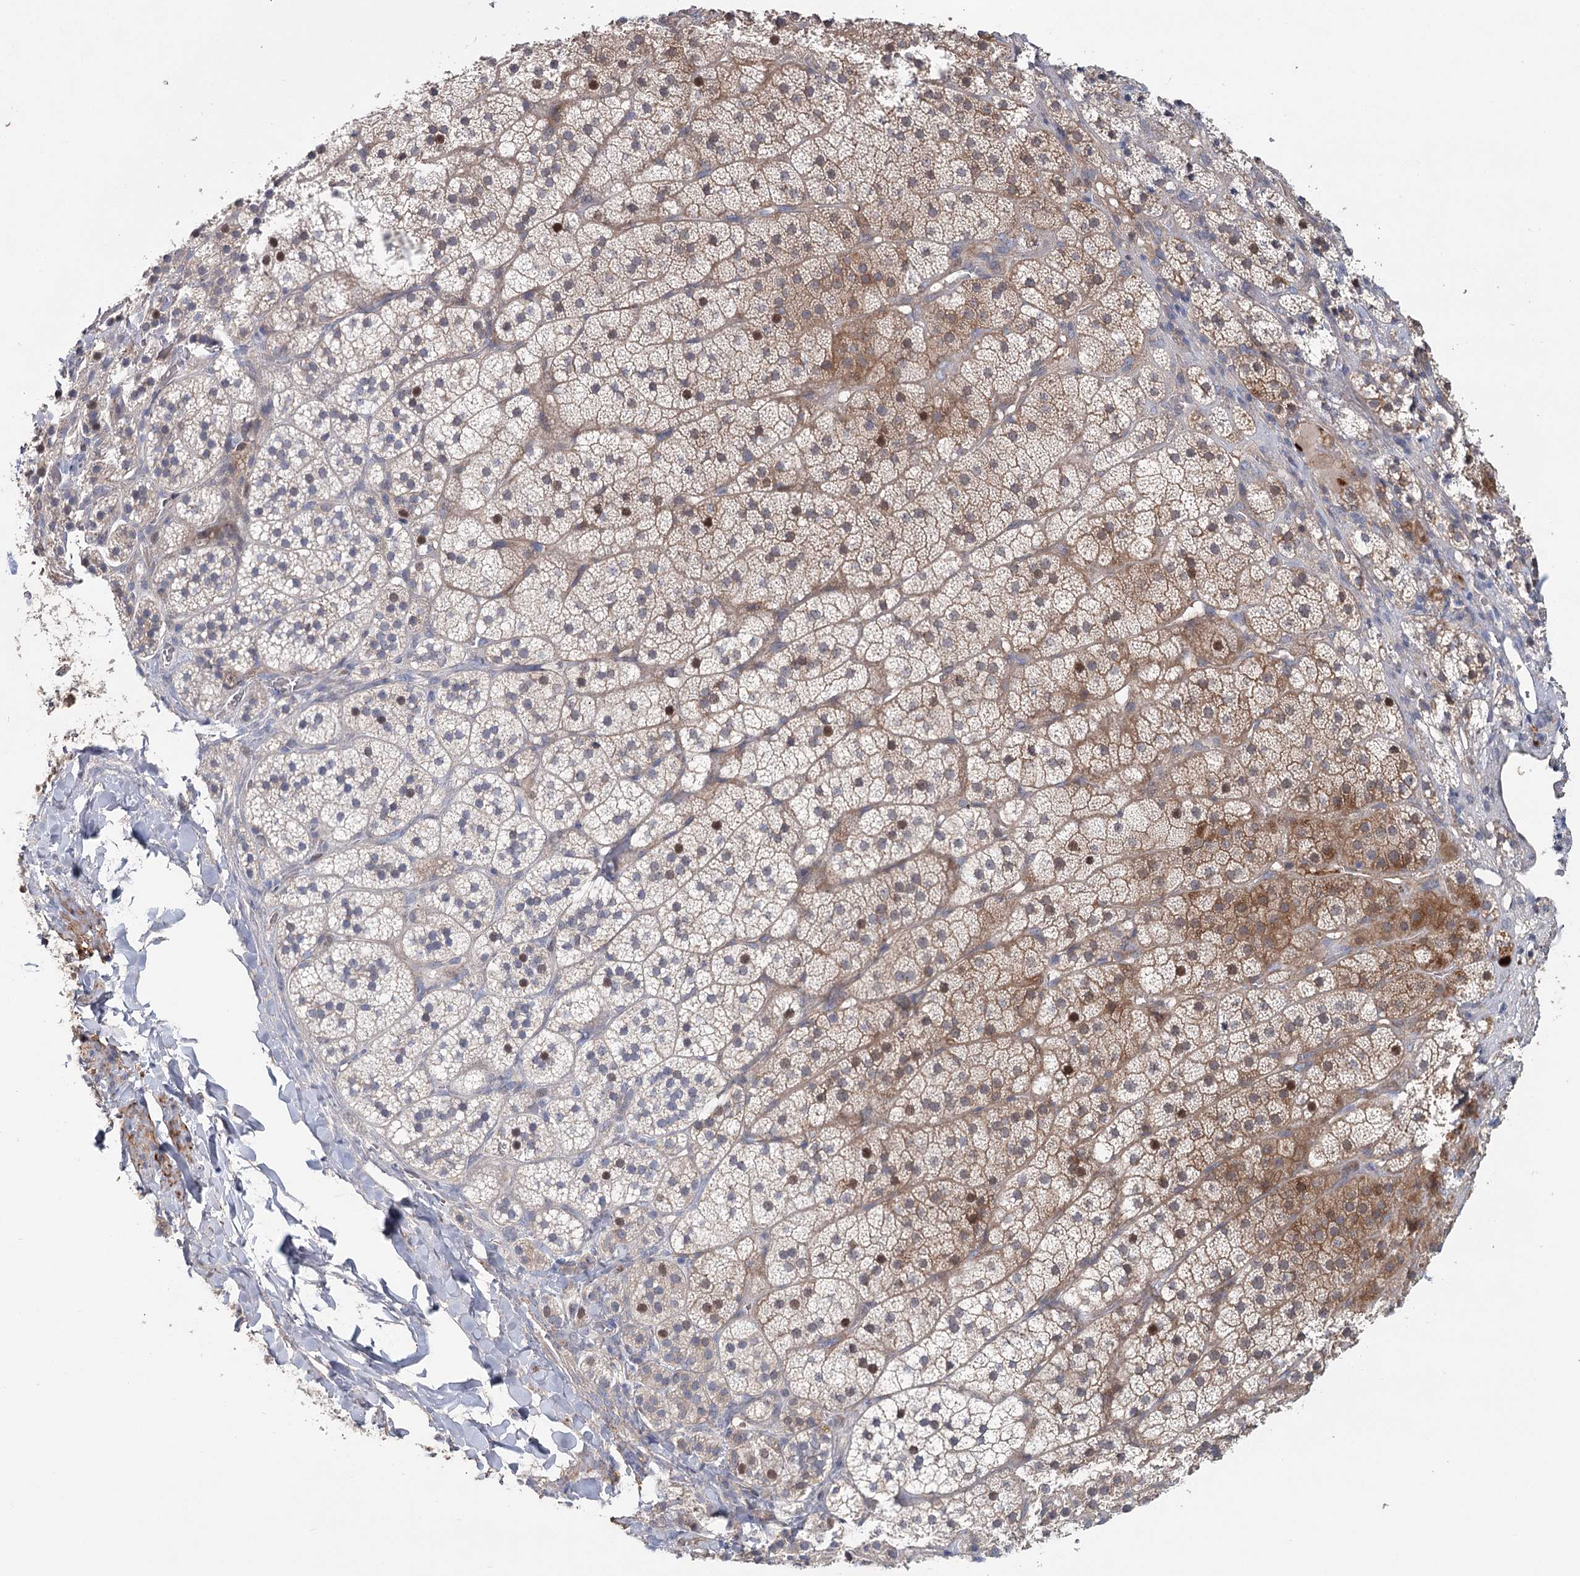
{"staining": {"intensity": "moderate", "quantity": "<25%", "location": "cytoplasmic/membranous,nuclear"}, "tissue": "adrenal gland", "cell_type": "Glandular cells", "image_type": "normal", "snomed": [{"axis": "morphology", "description": "Normal tissue, NOS"}, {"axis": "topography", "description": "Adrenal gland"}], "caption": "A low amount of moderate cytoplasmic/membranous,nuclear staining is identified in approximately <25% of glandular cells in benign adrenal gland.", "gene": "MAP3K13", "patient": {"sex": "female", "age": 44}}